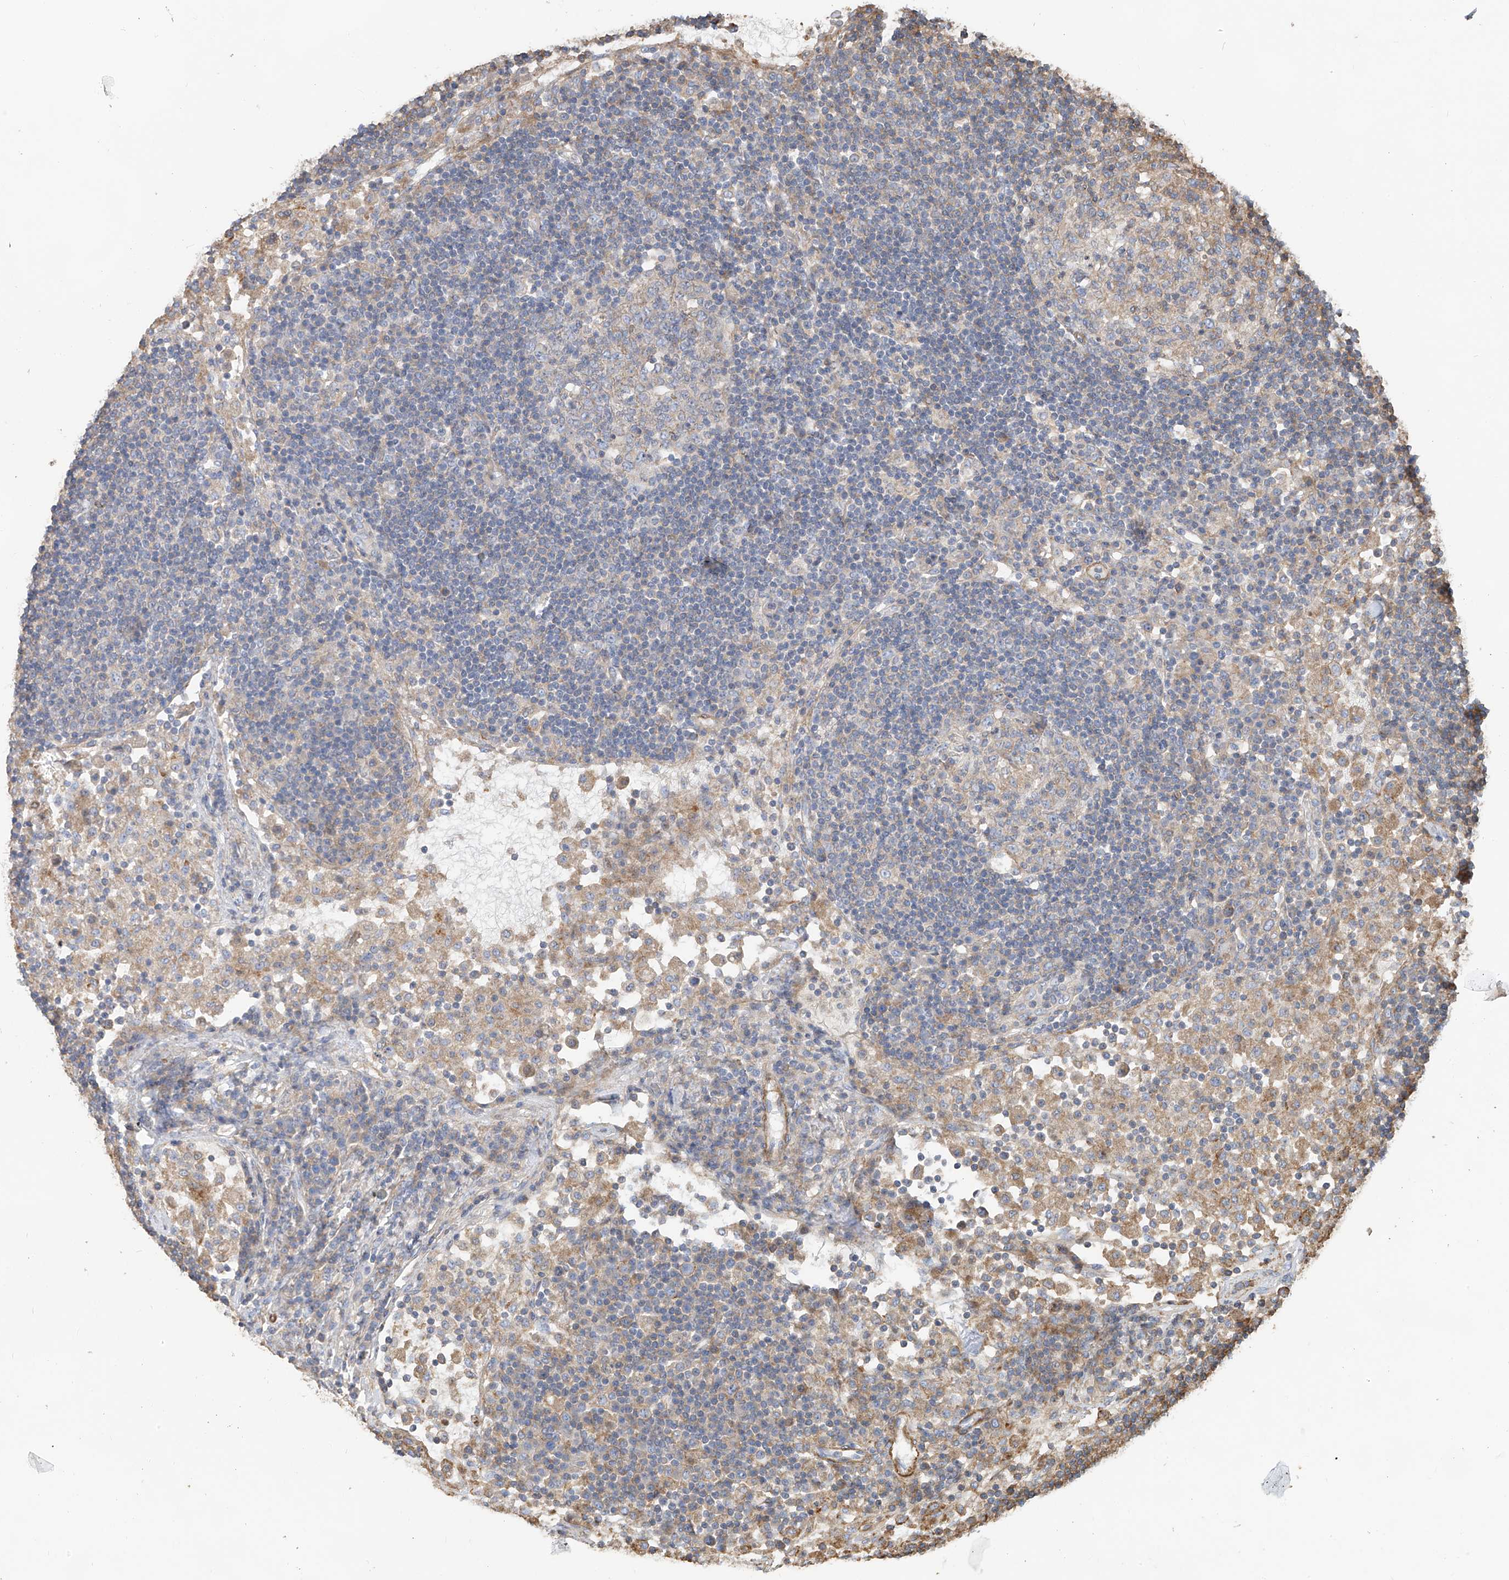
{"staining": {"intensity": "weak", "quantity": "<25%", "location": "cytoplasmic/membranous"}, "tissue": "lymph node", "cell_type": "Germinal center cells", "image_type": "normal", "snomed": [{"axis": "morphology", "description": "Normal tissue, NOS"}, {"axis": "topography", "description": "Lymph node"}], "caption": "Immunohistochemistry (IHC) micrograph of normal human lymph node stained for a protein (brown), which exhibits no positivity in germinal center cells. The staining was performed using DAB (3,3'-diaminobenzidine) to visualize the protein expression in brown, while the nuclei were stained in blue with hematoxylin (Magnification: 20x).", "gene": "SLC43A3", "patient": {"sex": "female", "age": 53}}